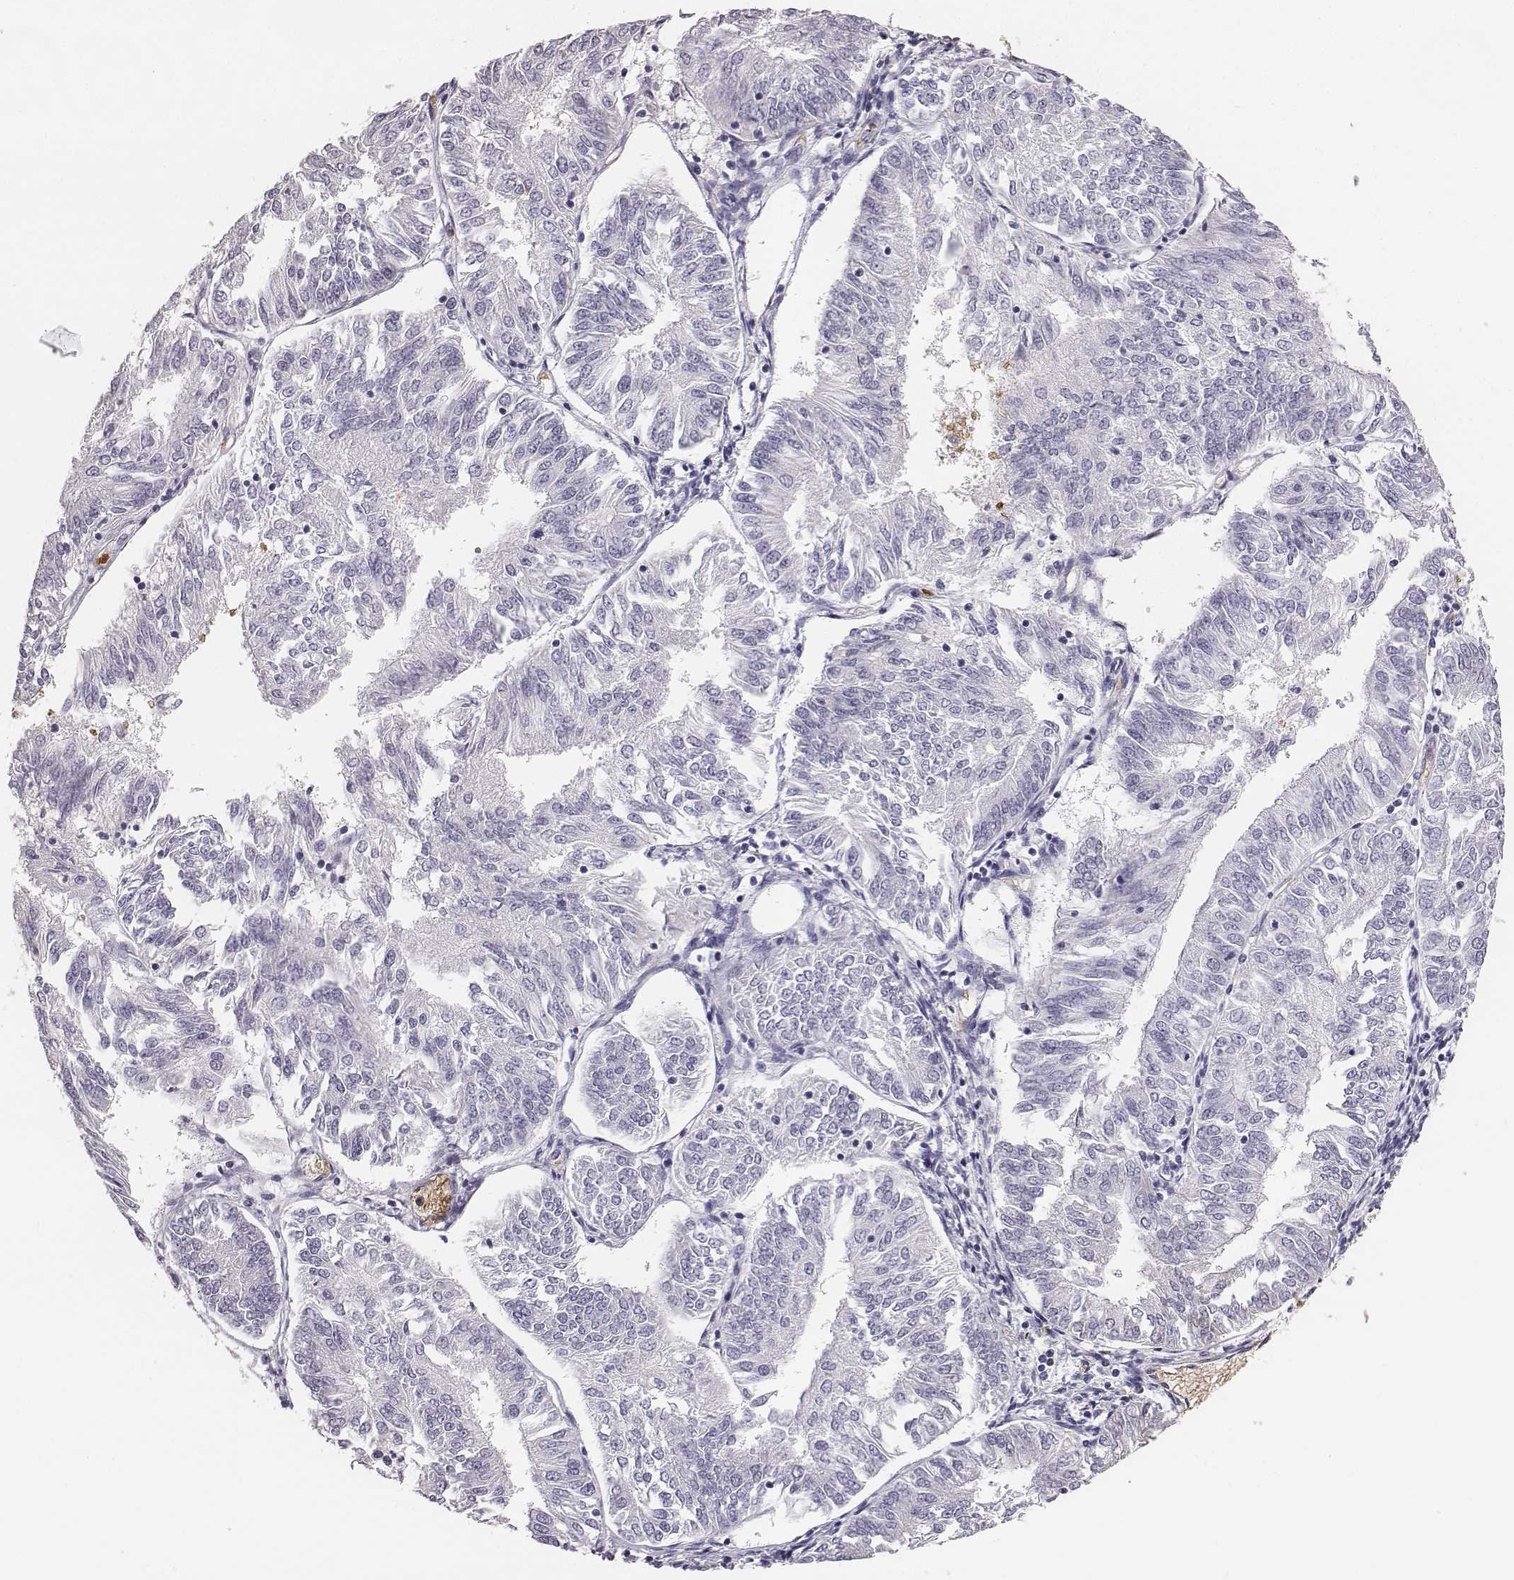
{"staining": {"intensity": "negative", "quantity": "none", "location": "none"}, "tissue": "endometrial cancer", "cell_type": "Tumor cells", "image_type": "cancer", "snomed": [{"axis": "morphology", "description": "Adenocarcinoma, NOS"}, {"axis": "topography", "description": "Endometrium"}], "caption": "IHC histopathology image of human adenocarcinoma (endometrial) stained for a protein (brown), which demonstrates no positivity in tumor cells.", "gene": "HBZ", "patient": {"sex": "female", "age": 58}}